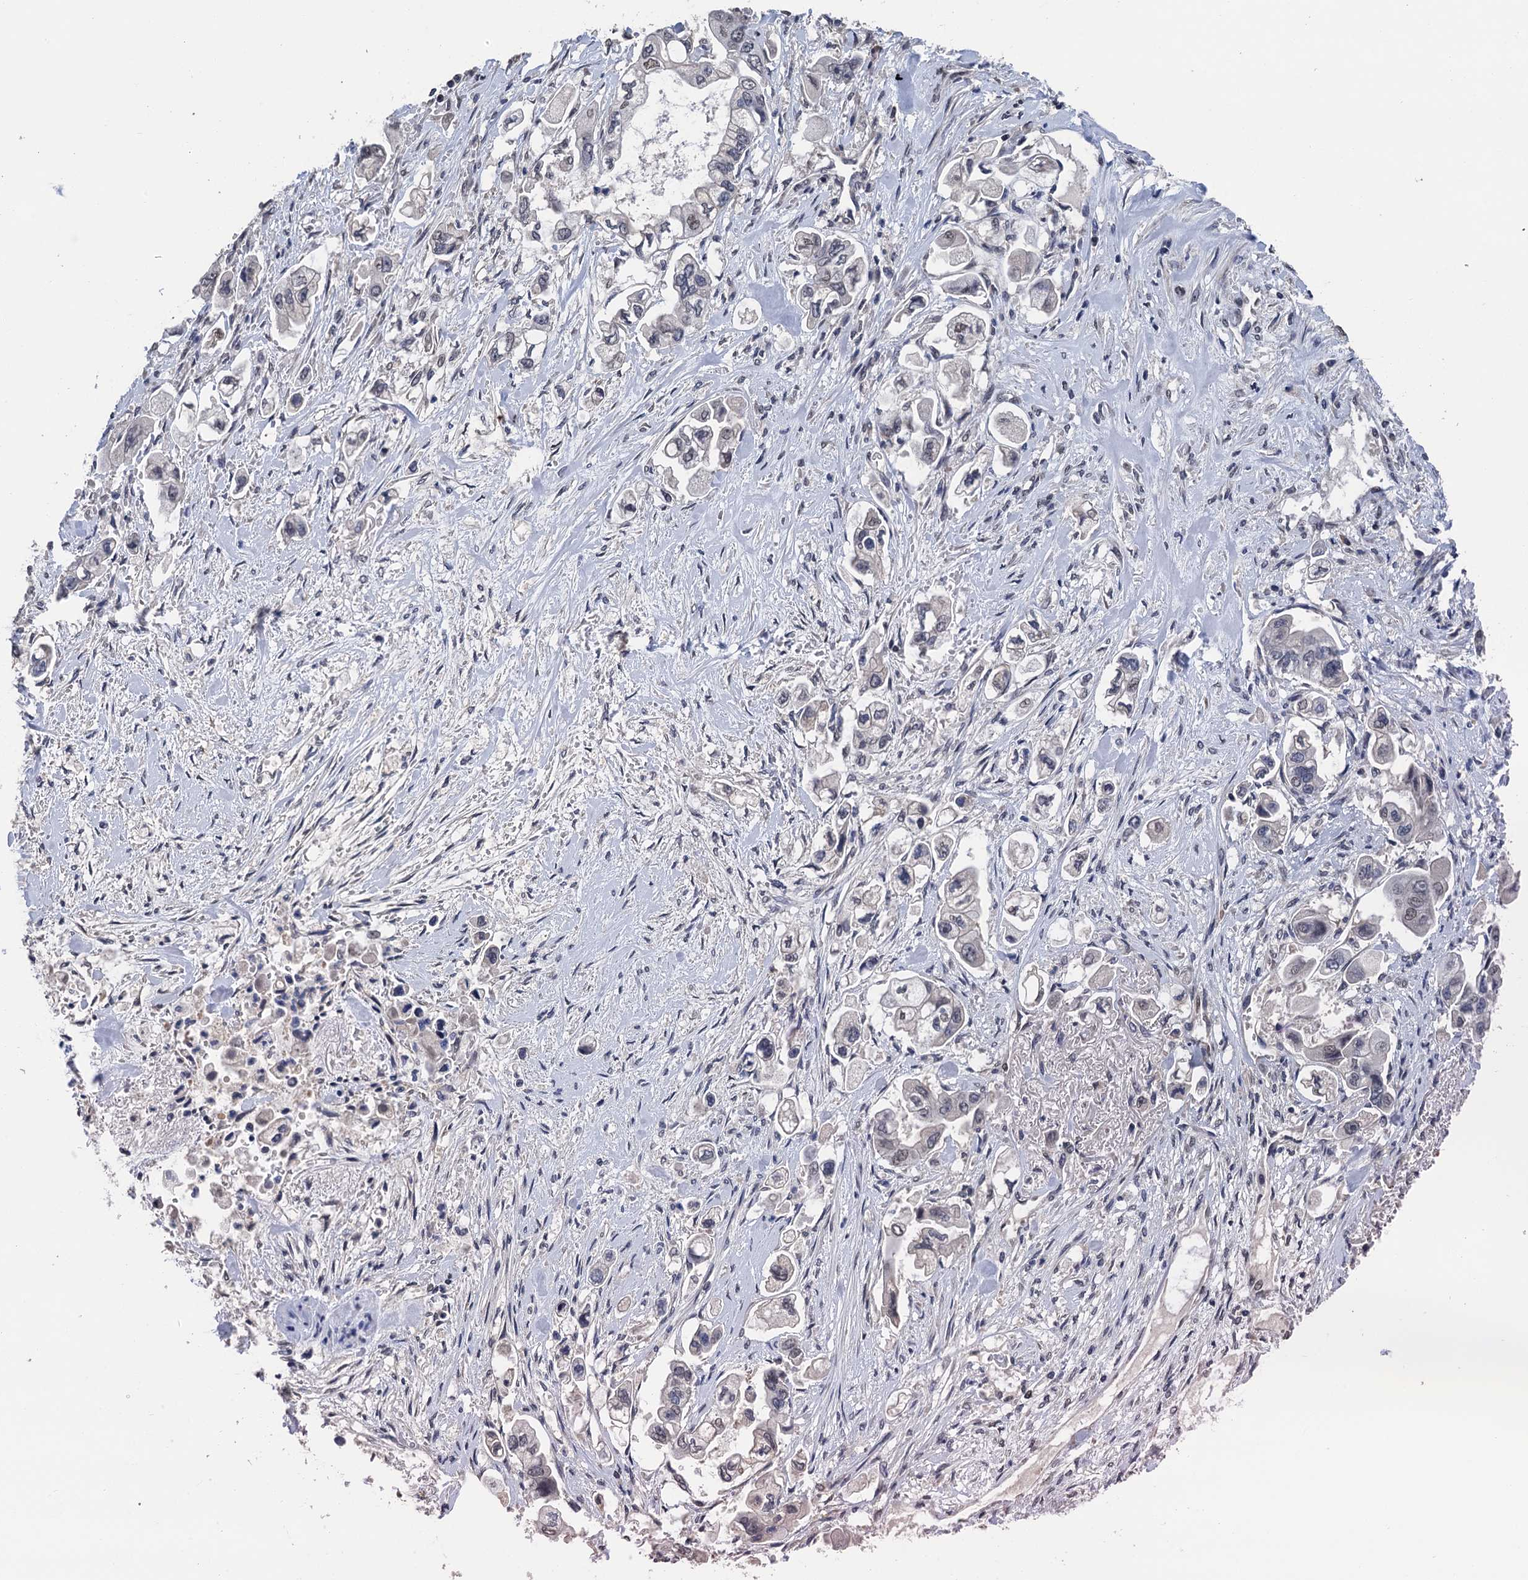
{"staining": {"intensity": "negative", "quantity": "none", "location": "none"}, "tissue": "stomach cancer", "cell_type": "Tumor cells", "image_type": "cancer", "snomed": [{"axis": "morphology", "description": "Adenocarcinoma, NOS"}, {"axis": "topography", "description": "Stomach"}], "caption": "An immunohistochemistry (IHC) micrograph of stomach cancer is shown. There is no staining in tumor cells of stomach cancer.", "gene": "ART5", "patient": {"sex": "male", "age": 62}}